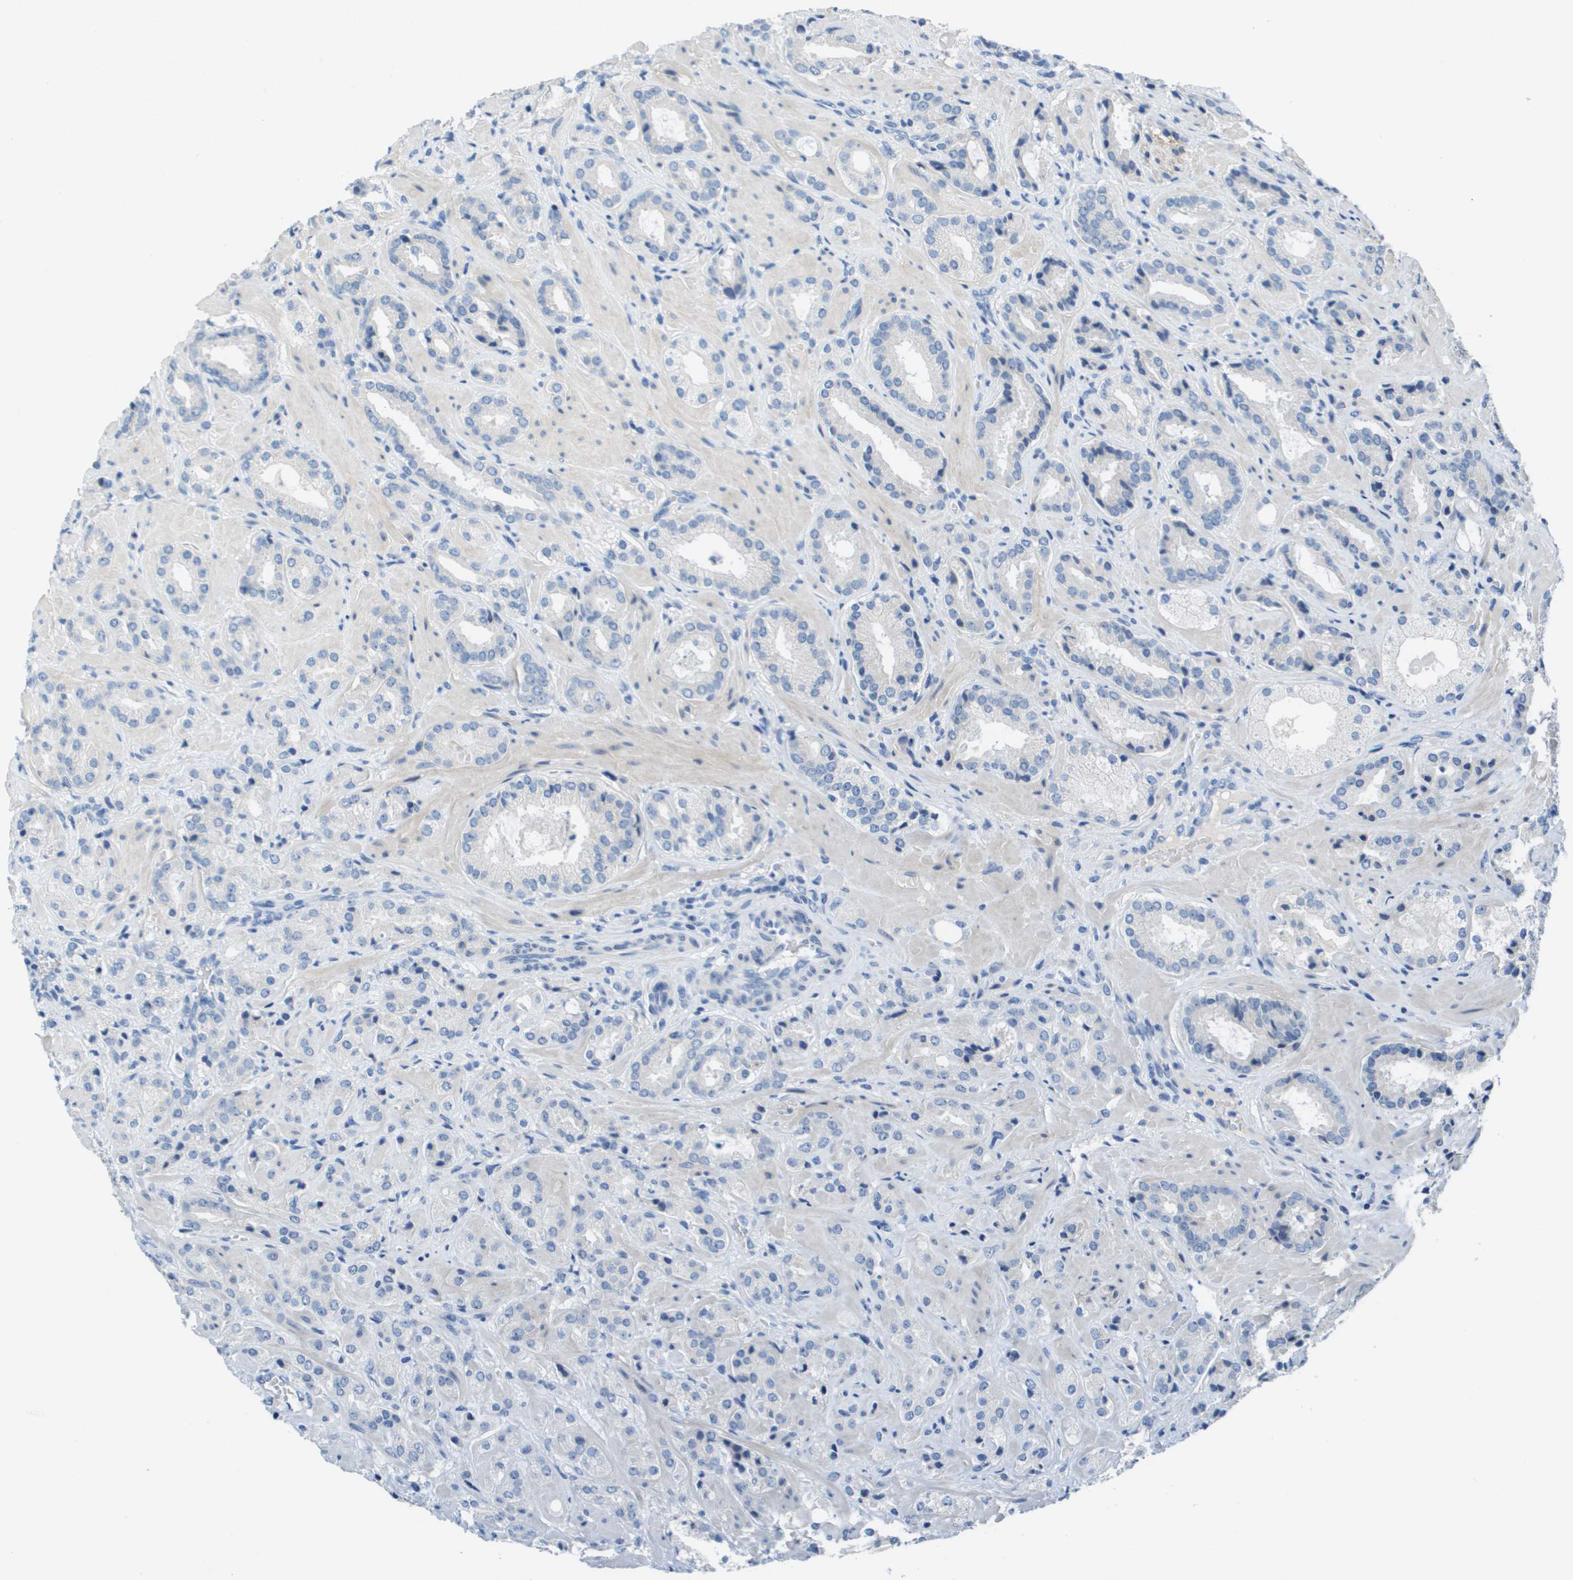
{"staining": {"intensity": "negative", "quantity": "none", "location": "none"}, "tissue": "prostate cancer", "cell_type": "Tumor cells", "image_type": "cancer", "snomed": [{"axis": "morphology", "description": "Adenocarcinoma, High grade"}, {"axis": "topography", "description": "Prostate"}], "caption": "This is a photomicrograph of immunohistochemistry (IHC) staining of prostate adenocarcinoma (high-grade), which shows no staining in tumor cells.", "gene": "NCS1", "patient": {"sex": "male", "age": 64}}